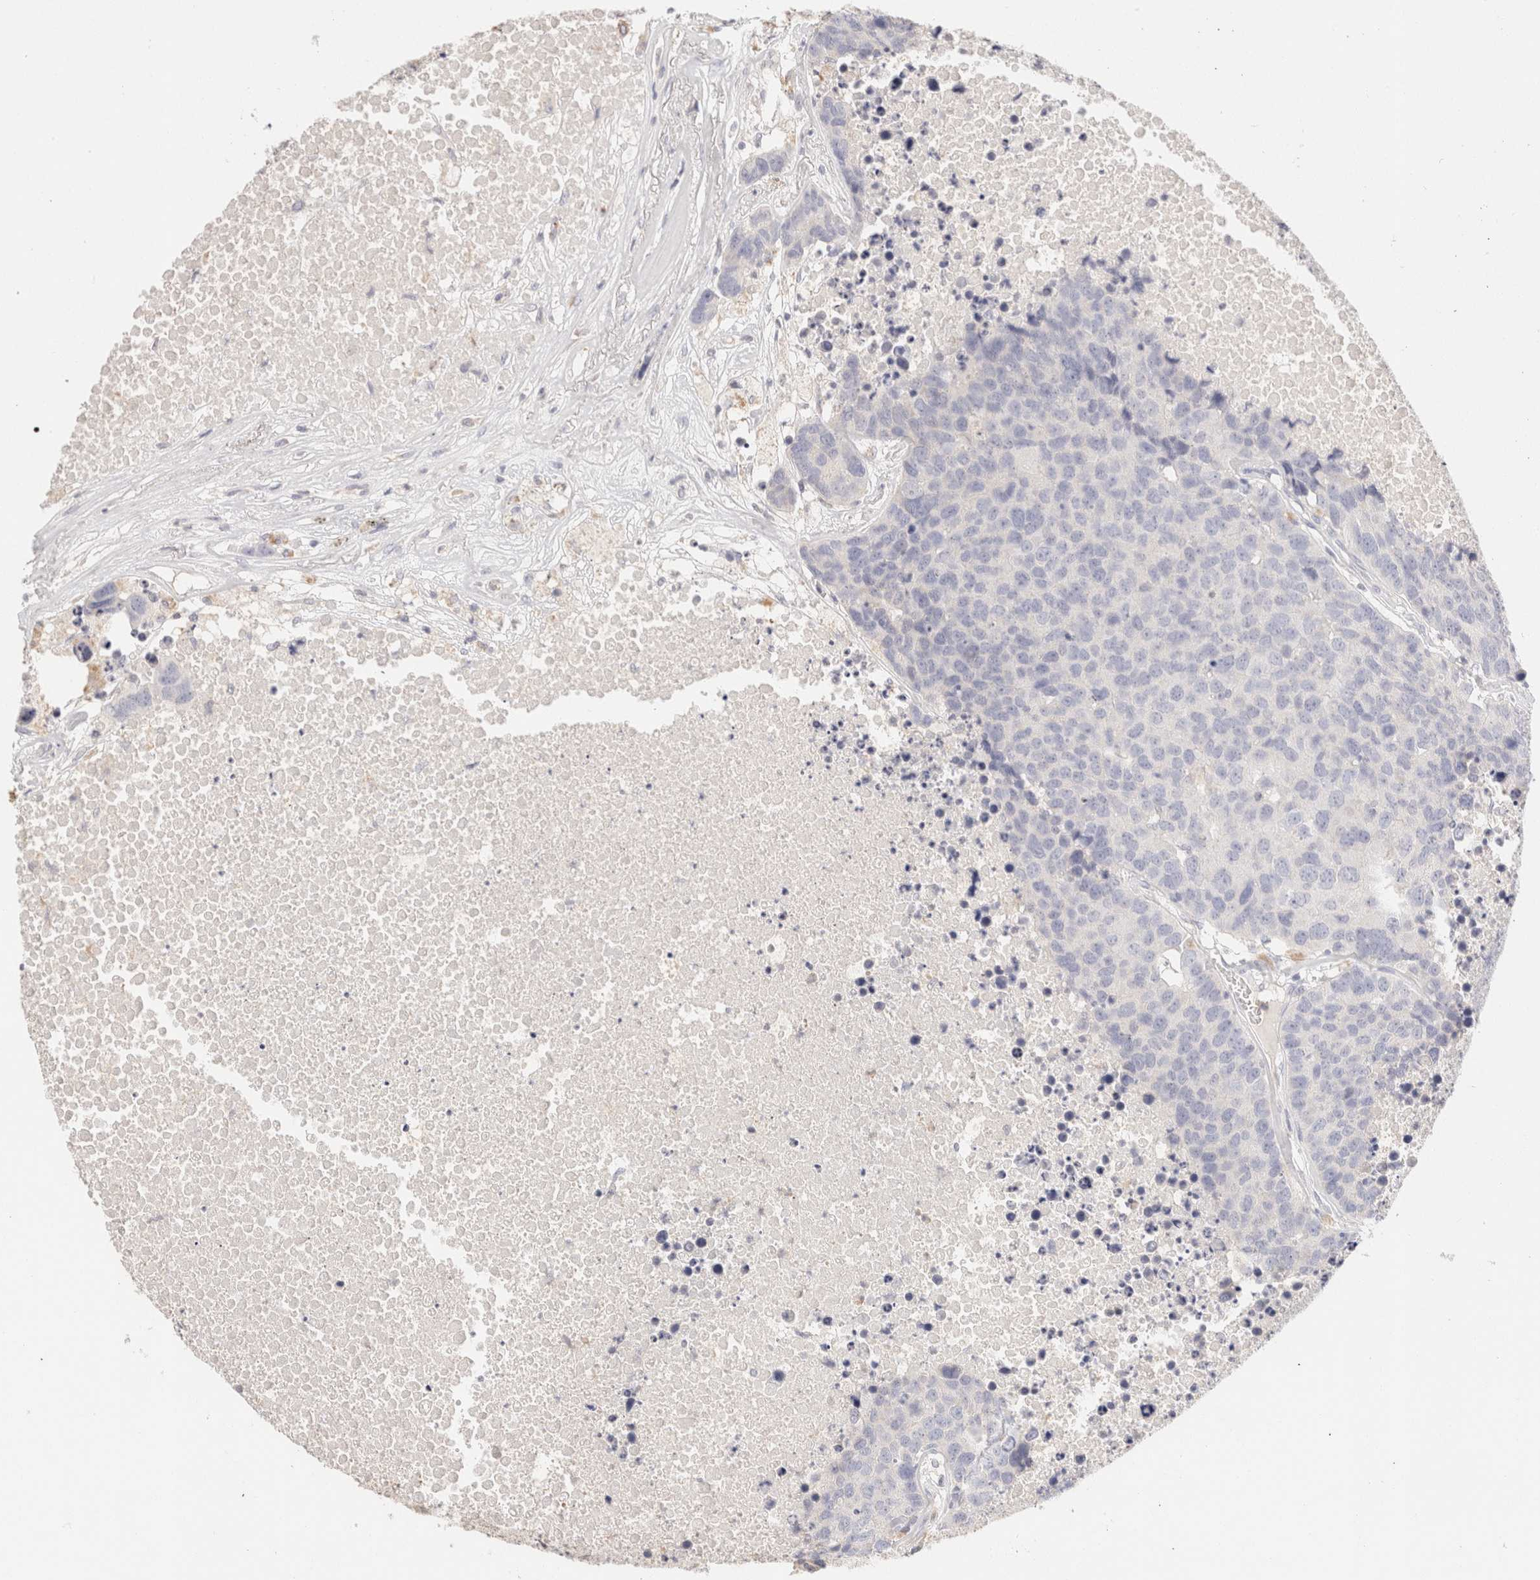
{"staining": {"intensity": "negative", "quantity": "none", "location": "none"}, "tissue": "carcinoid", "cell_type": "Tumor cells", "image_type": "cancer", "snomed": [{"axis": "morphology", "description": "Carcinoid, malignant, NOS"}, {"axis": "topography", "description": "Lung"}], "caption": "Immunohistochemistry (IHC) histopathology image of neoplastic tissue: carcinoid stained with DAB reveals no significant protein expression in tumor cells.", "gene": "SCGB2A2", "patient": {"sex": "male", "age": 60}}